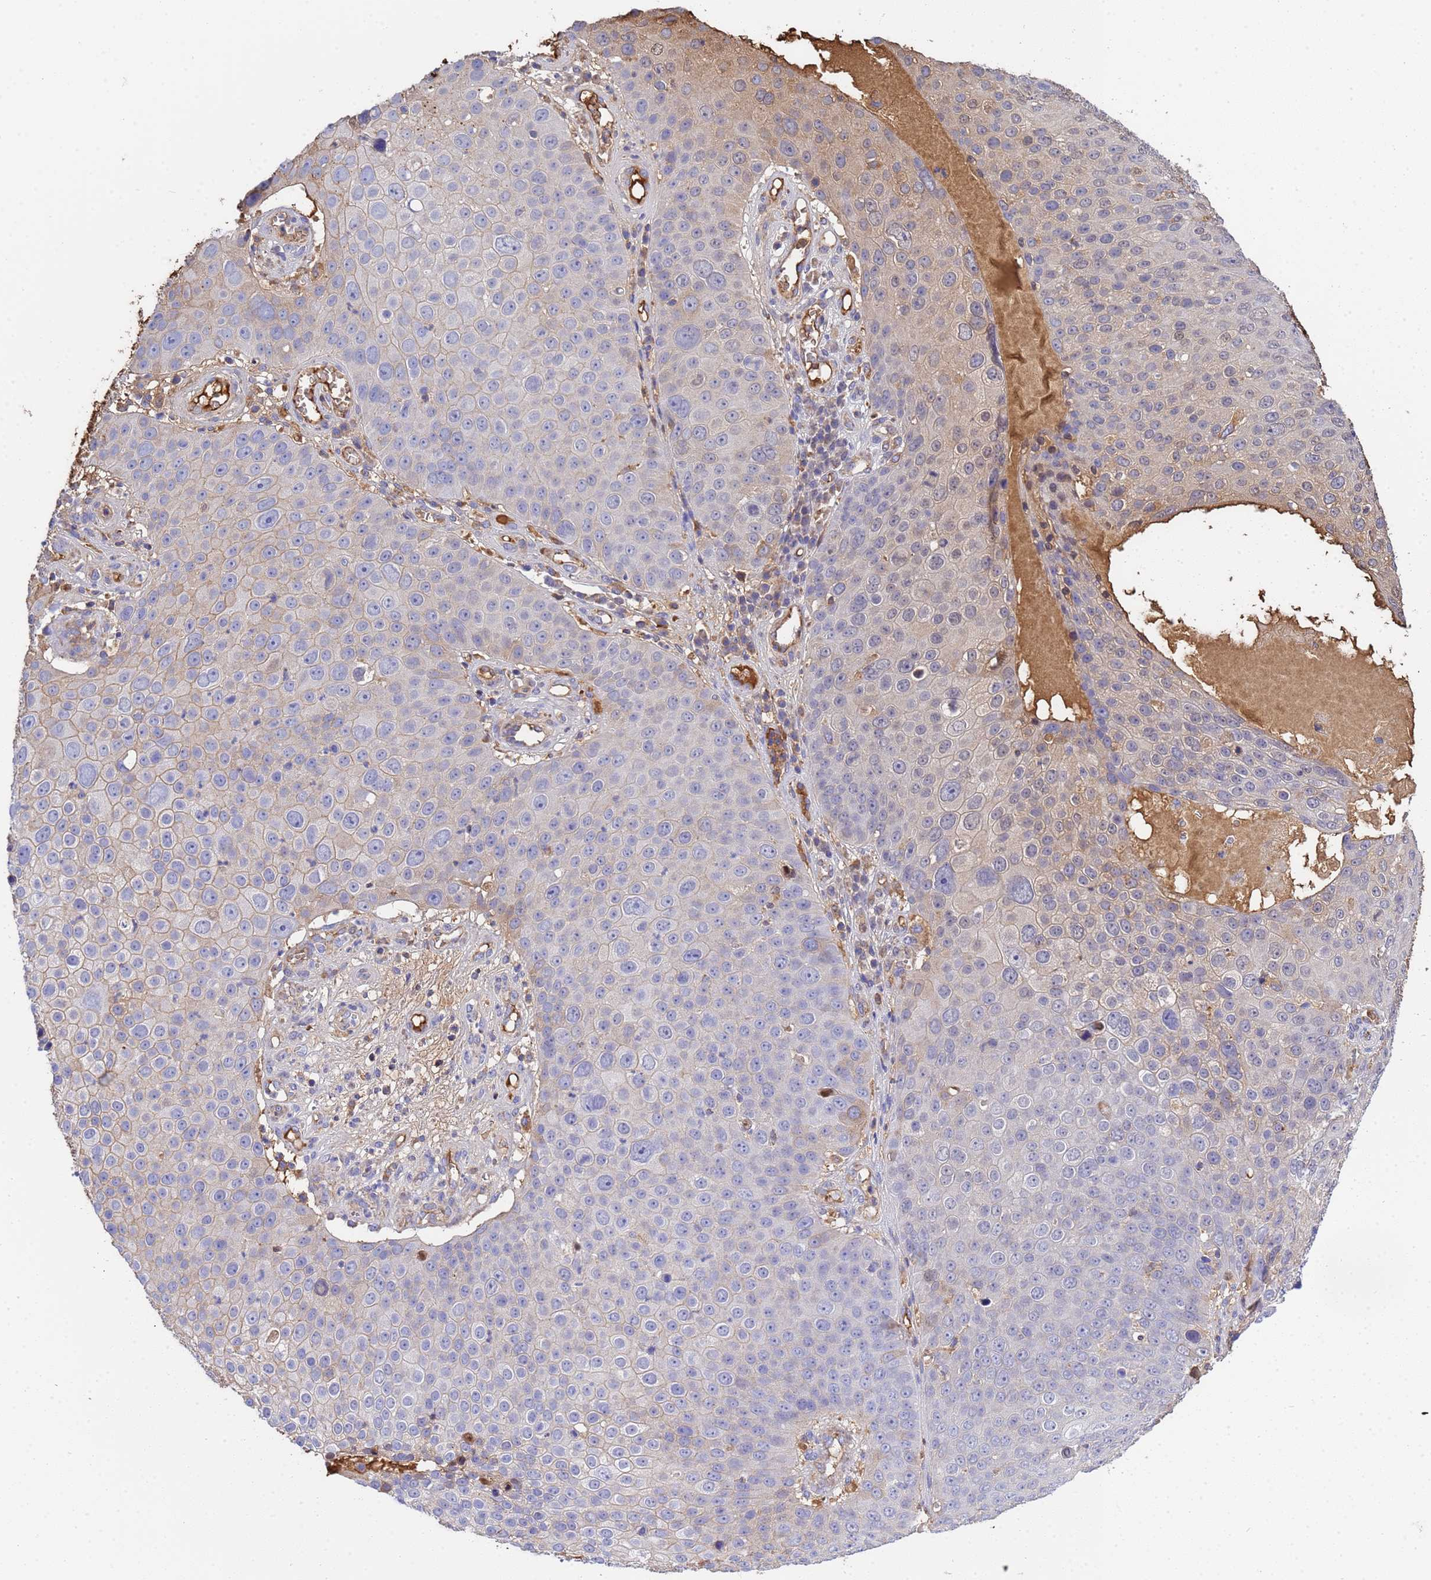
{"staining": {"intensity": "moderate", "quantity": "<25%", "location": "cytoplasmic/membranous,nuclear"}, "tissue": "skin cancer", "cell_type": "Tumor cells", "image_type": "cancer", "snomed": [{"axis": "morphology", "description": "Squamous cell carcinoma, NOS"}, {"axis": "topography", "description": "Skin"}], "caption": "Immunohistochemical staining of skin squamous cell carcinoma shows low levels of moderate cytoplasmic/membranous and nuclear protein positivity in about <25% of tumor cells.", "gene": "GLUD1", "patient": {"sex": "male", "age": 71}}